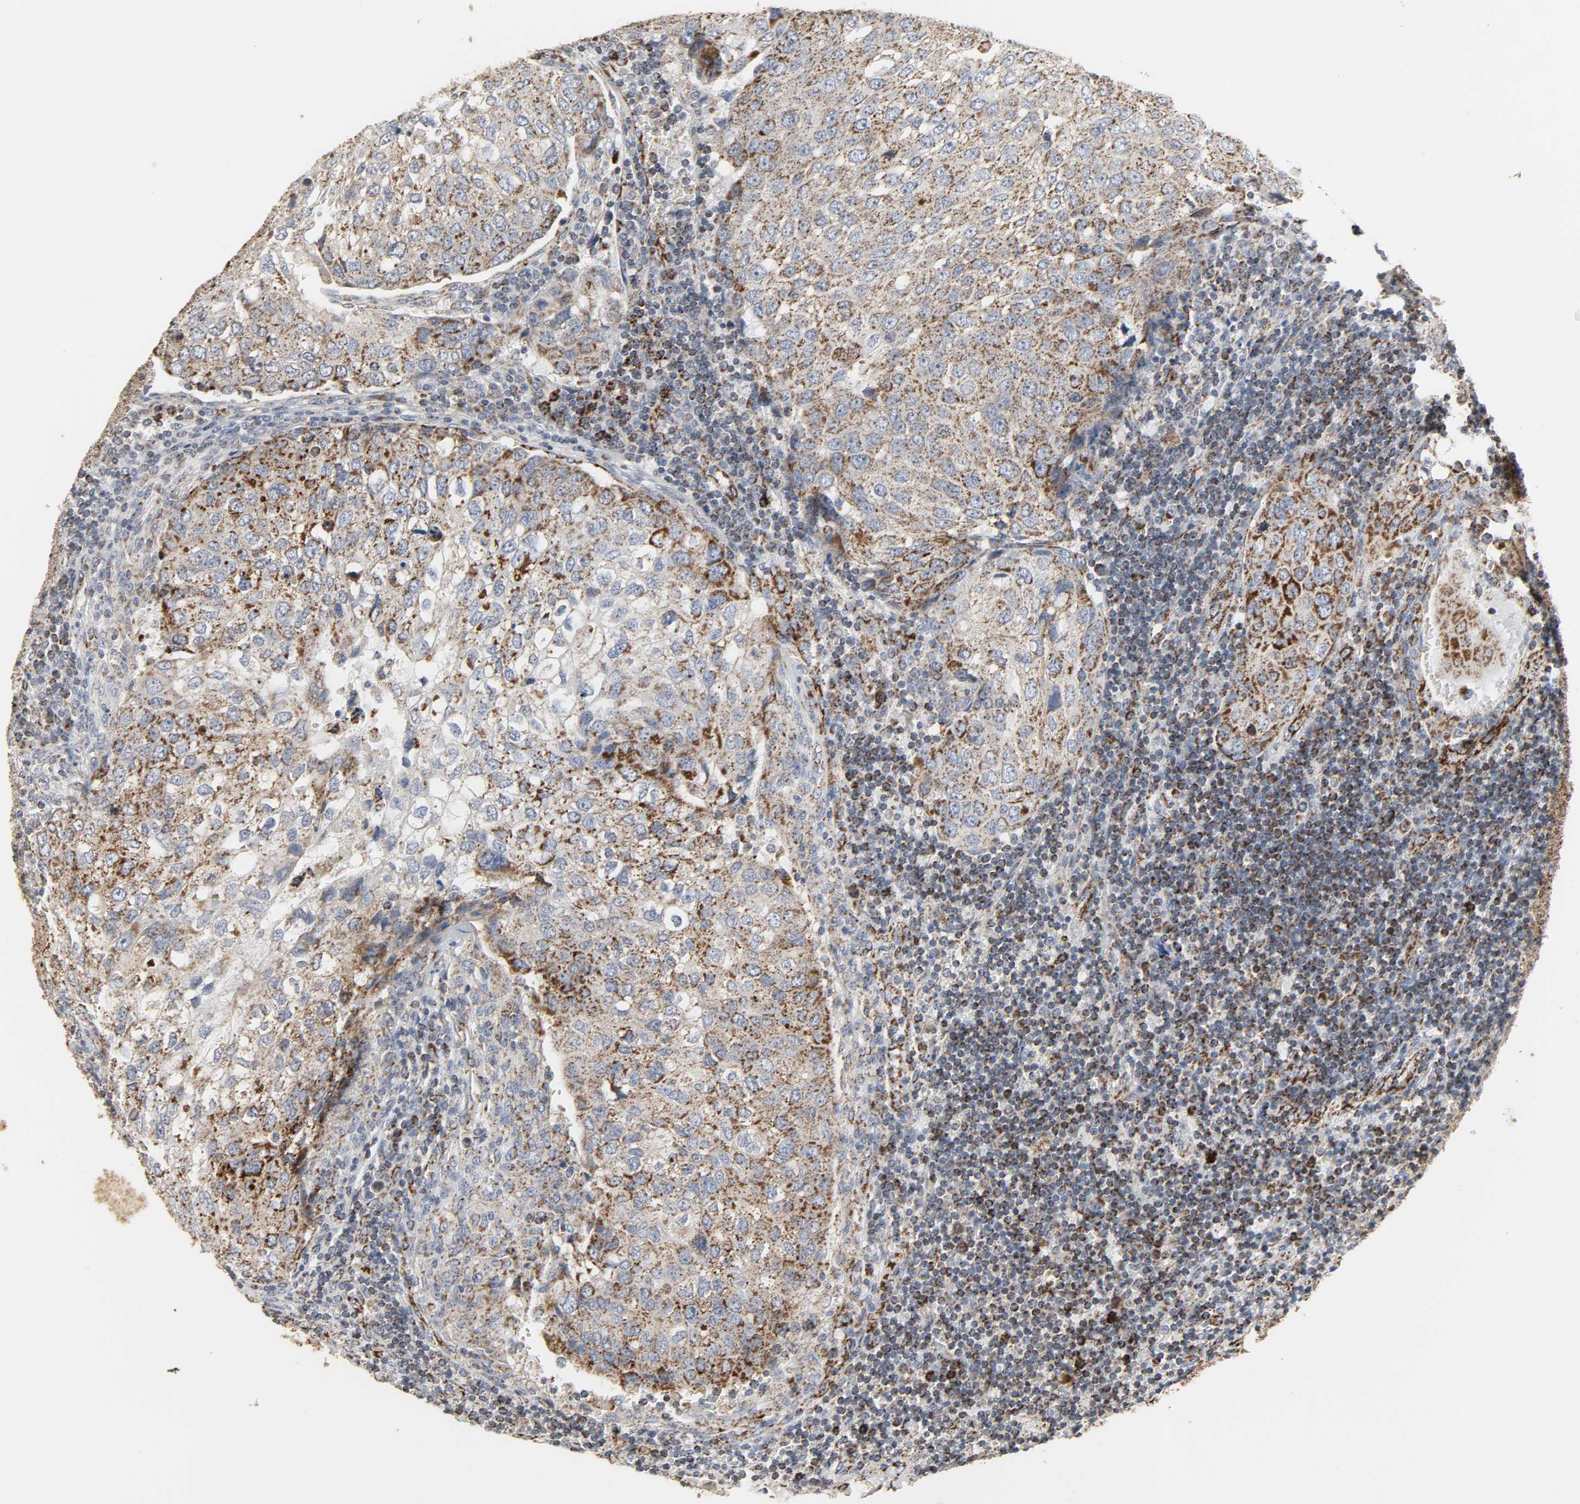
{"staining": {"intensity": "moderate", "quantity": "25%-75%", "location": "cytoplasmic/membranous"}, "tissue": "urothelial cancer", "cell_type": "Tumor cells", "image_type": "cancer", "snomed": [{"axis": "morphology", "description": "Urothelial carcinoma, High grade"}, {"axis": "topography", "description": "Lymph node"}, {"axis": "topography", "description": "Urinary bladder"}], "caption": "The immunohistochemical stain highlights moderate cytoplasmic/membranous staining in tumor cells of urothelial cancer tissue. Nuclei are stained in blue.", "gene": "ACAT1", "patient": {"sex": "male", "age": 51}}